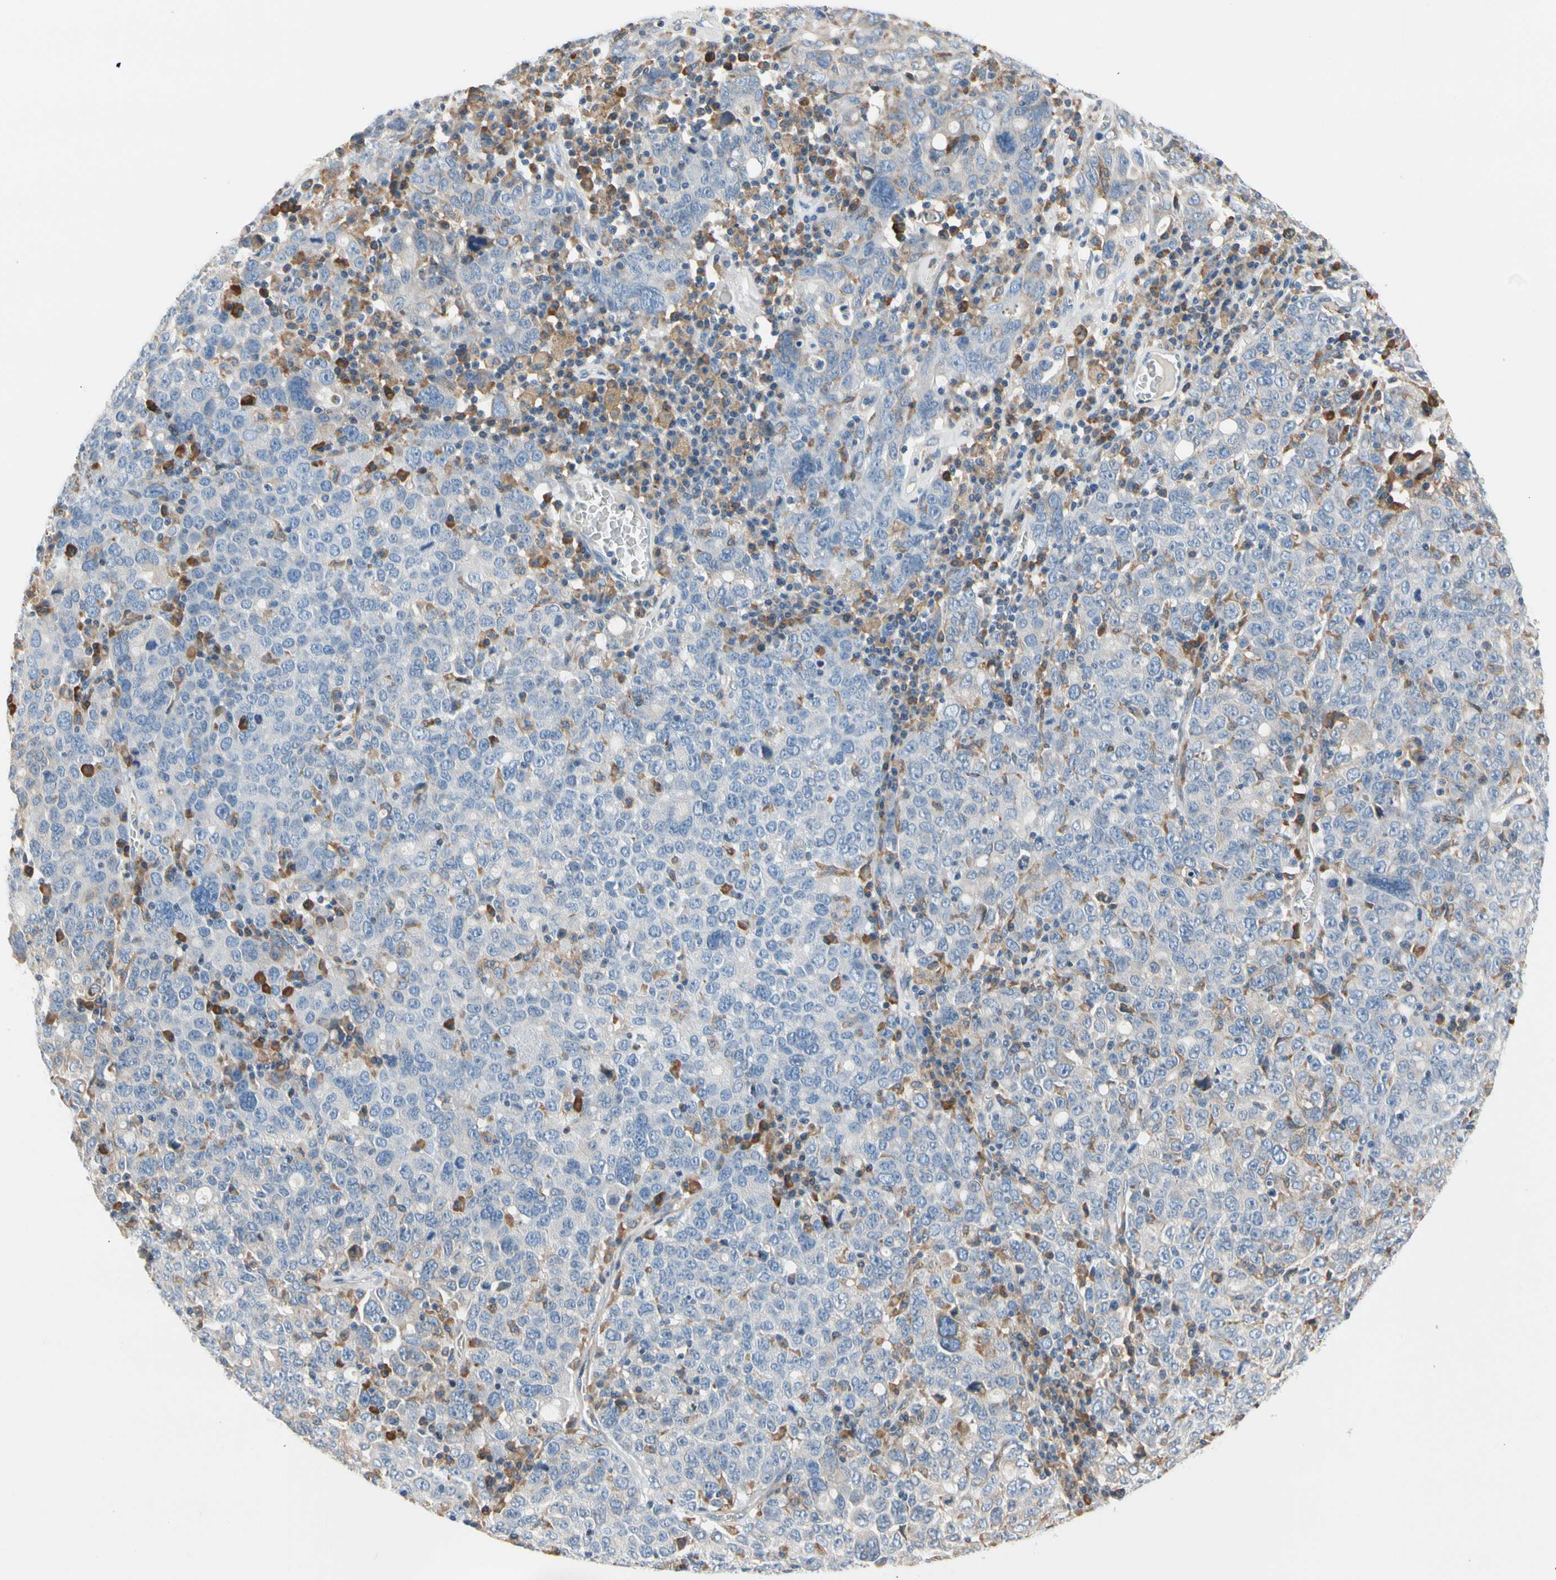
{"staining": {"intensity": "negative", "quantity": "none", "location": "none"}, "tissue": "ovarian cancer", "cell_type": "Tumor cells", "image_type": "cancer", "snomed": [{"axis": "morphology", "description": "Carcinoma, endometroid"}, {"axis": "topography", "description": "Ovary"}], "caption": "The photomicrograph displays no staining of tumor cells in ovarian cancer (endometroid carcinoma). Nuclei are stained in blue.", "gene": "STXBP1", "patient": {"sex": "female", "age": 62}}